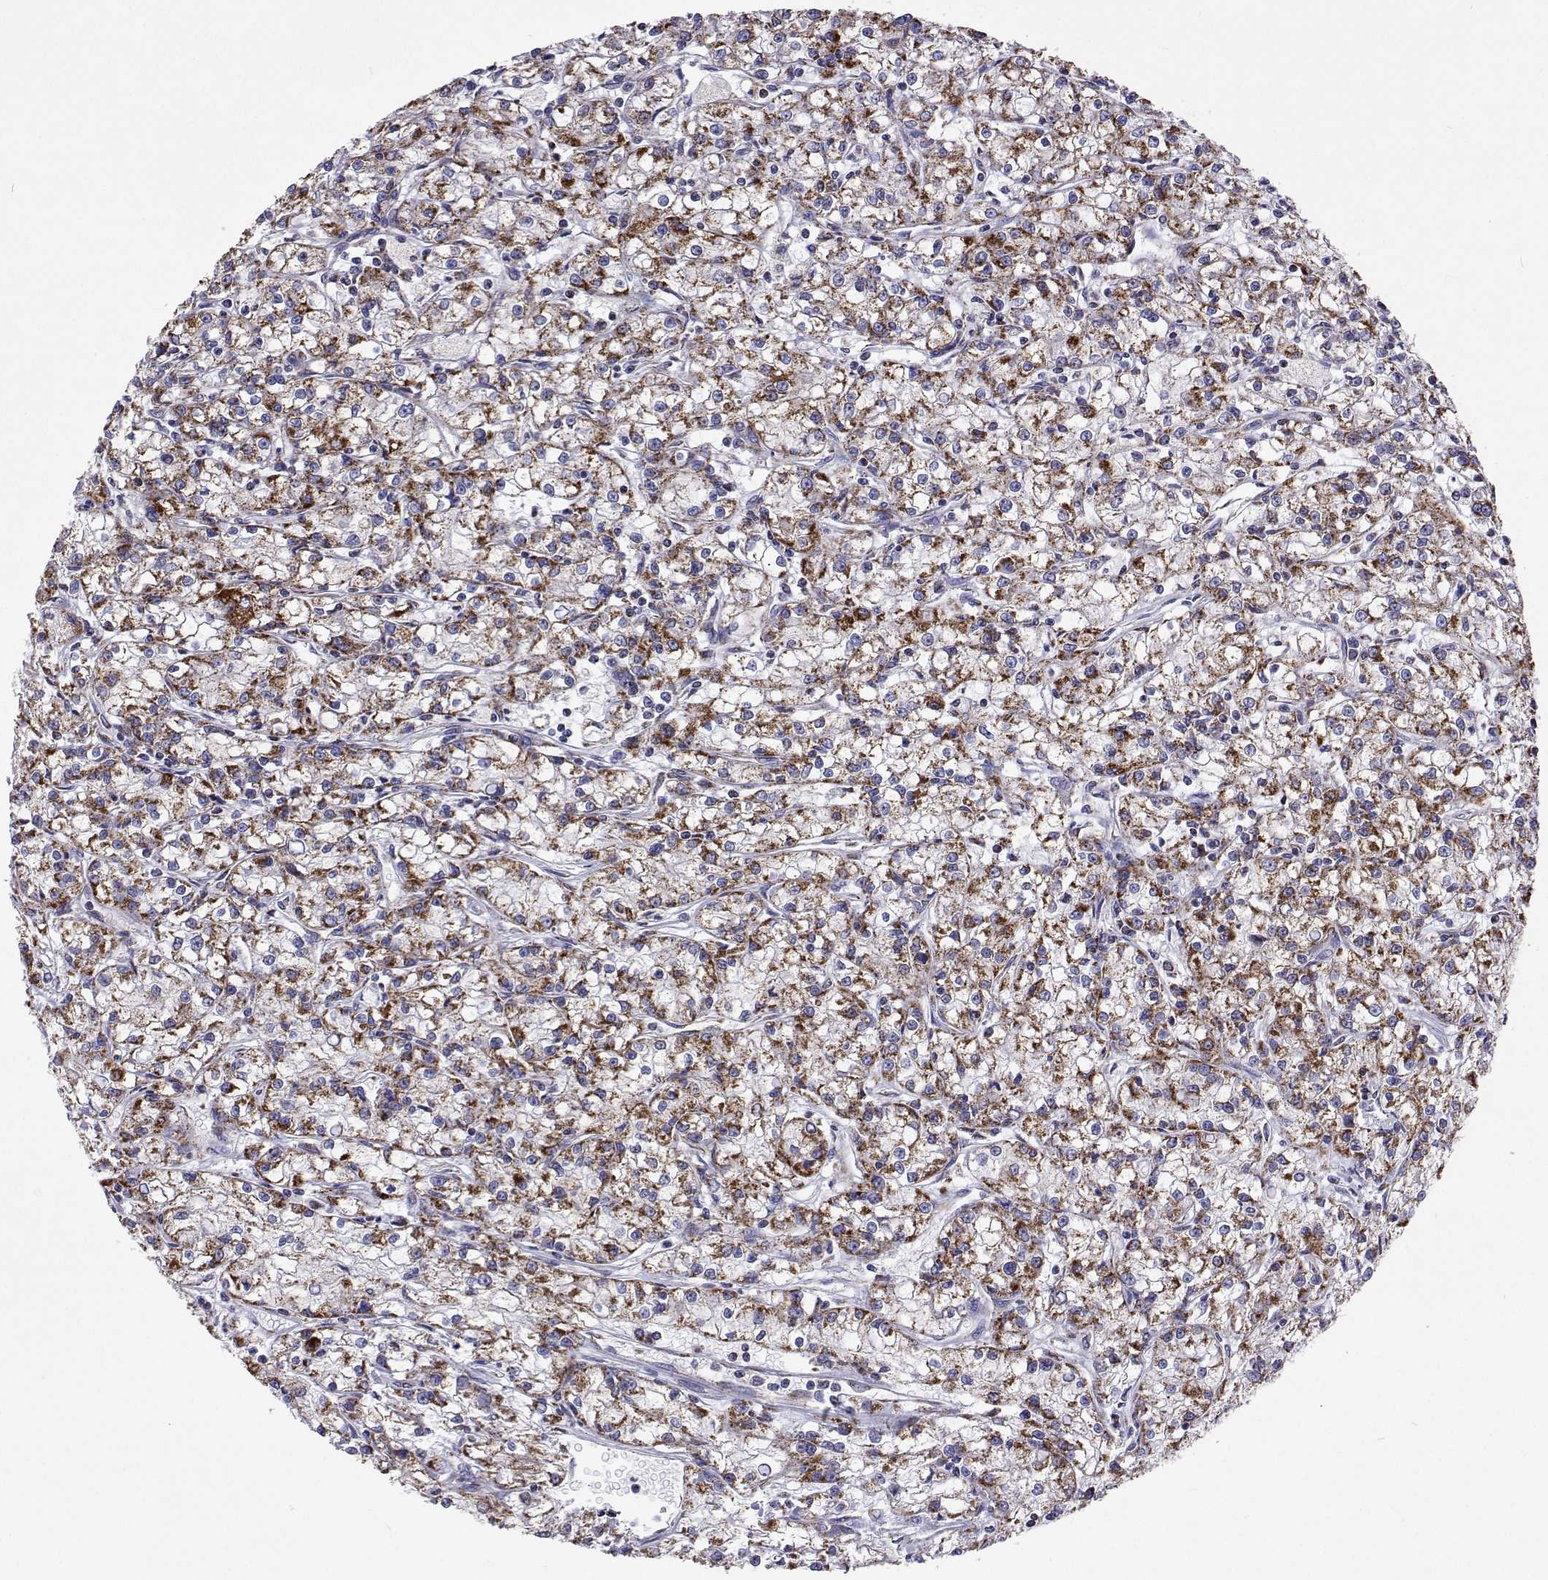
{"staining": {"intensity": "moderate", "quantity": "25%-75%", "location": "cytoplasmic/membranous"}, "tissue": "renal cancer", "cell_type": "Tumor cells", "image_type": "cancer", "snomed": [{"axis": "morphology", "description": "Adenocarcinoma, NOS"}, {"axis": "topography", "description": "Kidney"}], "caption": "Adenocarcinoma (renal) stained for a protein (brown) exhibits moderate cytoplasmic/membranous positive expression in about 25%-75% of tumor cells.", "gene": "MCCC2", "patient": {"sex": "female", "age": 59}}